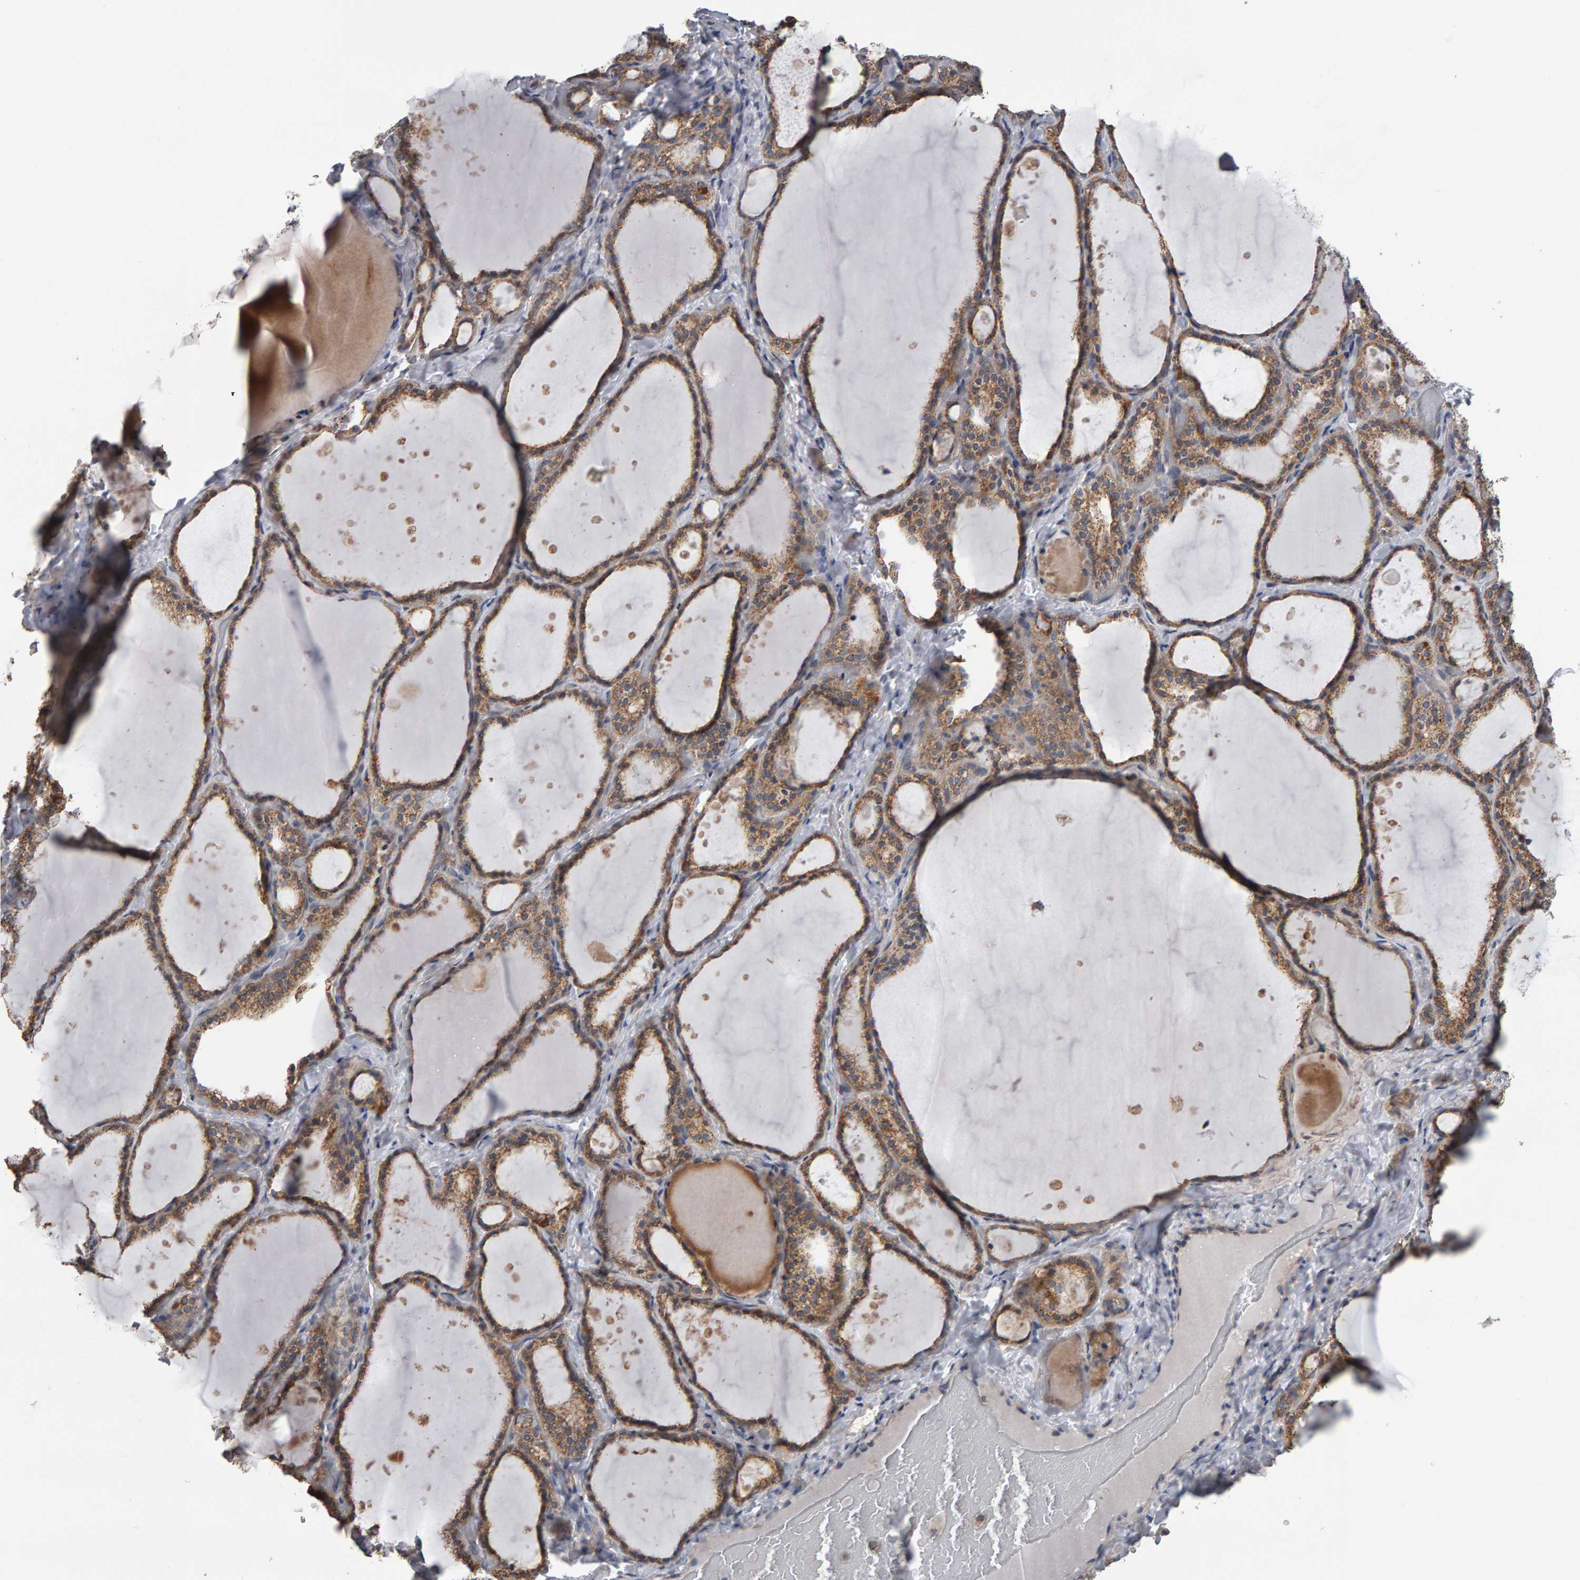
{"staining": {"intensity": "moderate", "quantity": ">75%", "location": "cytoplasmic/membranous"}, "tissue": "thyroid gland", "cell_type": "Glandular cells", "image_type": "normal", "snomed": [{"axis": "morphology", "description": "Normal tissue, NOS"}, {"axis": "topography", "description": "Thyroid gland"}], "caption": "IHC of unremarkable human thyroid gland shows medium levels of moderate cytoplasmic/membranous staining in approximately >75% of glandular cells. The protein of interest is stained brown, and the nuclei are stained in blue (DAB (3,3'-diaminobenzidine) IHC with brightfield microscopy, high magnification).", "gene": "TOM1L1", "patient": {"sex": "female", "age": 44}}